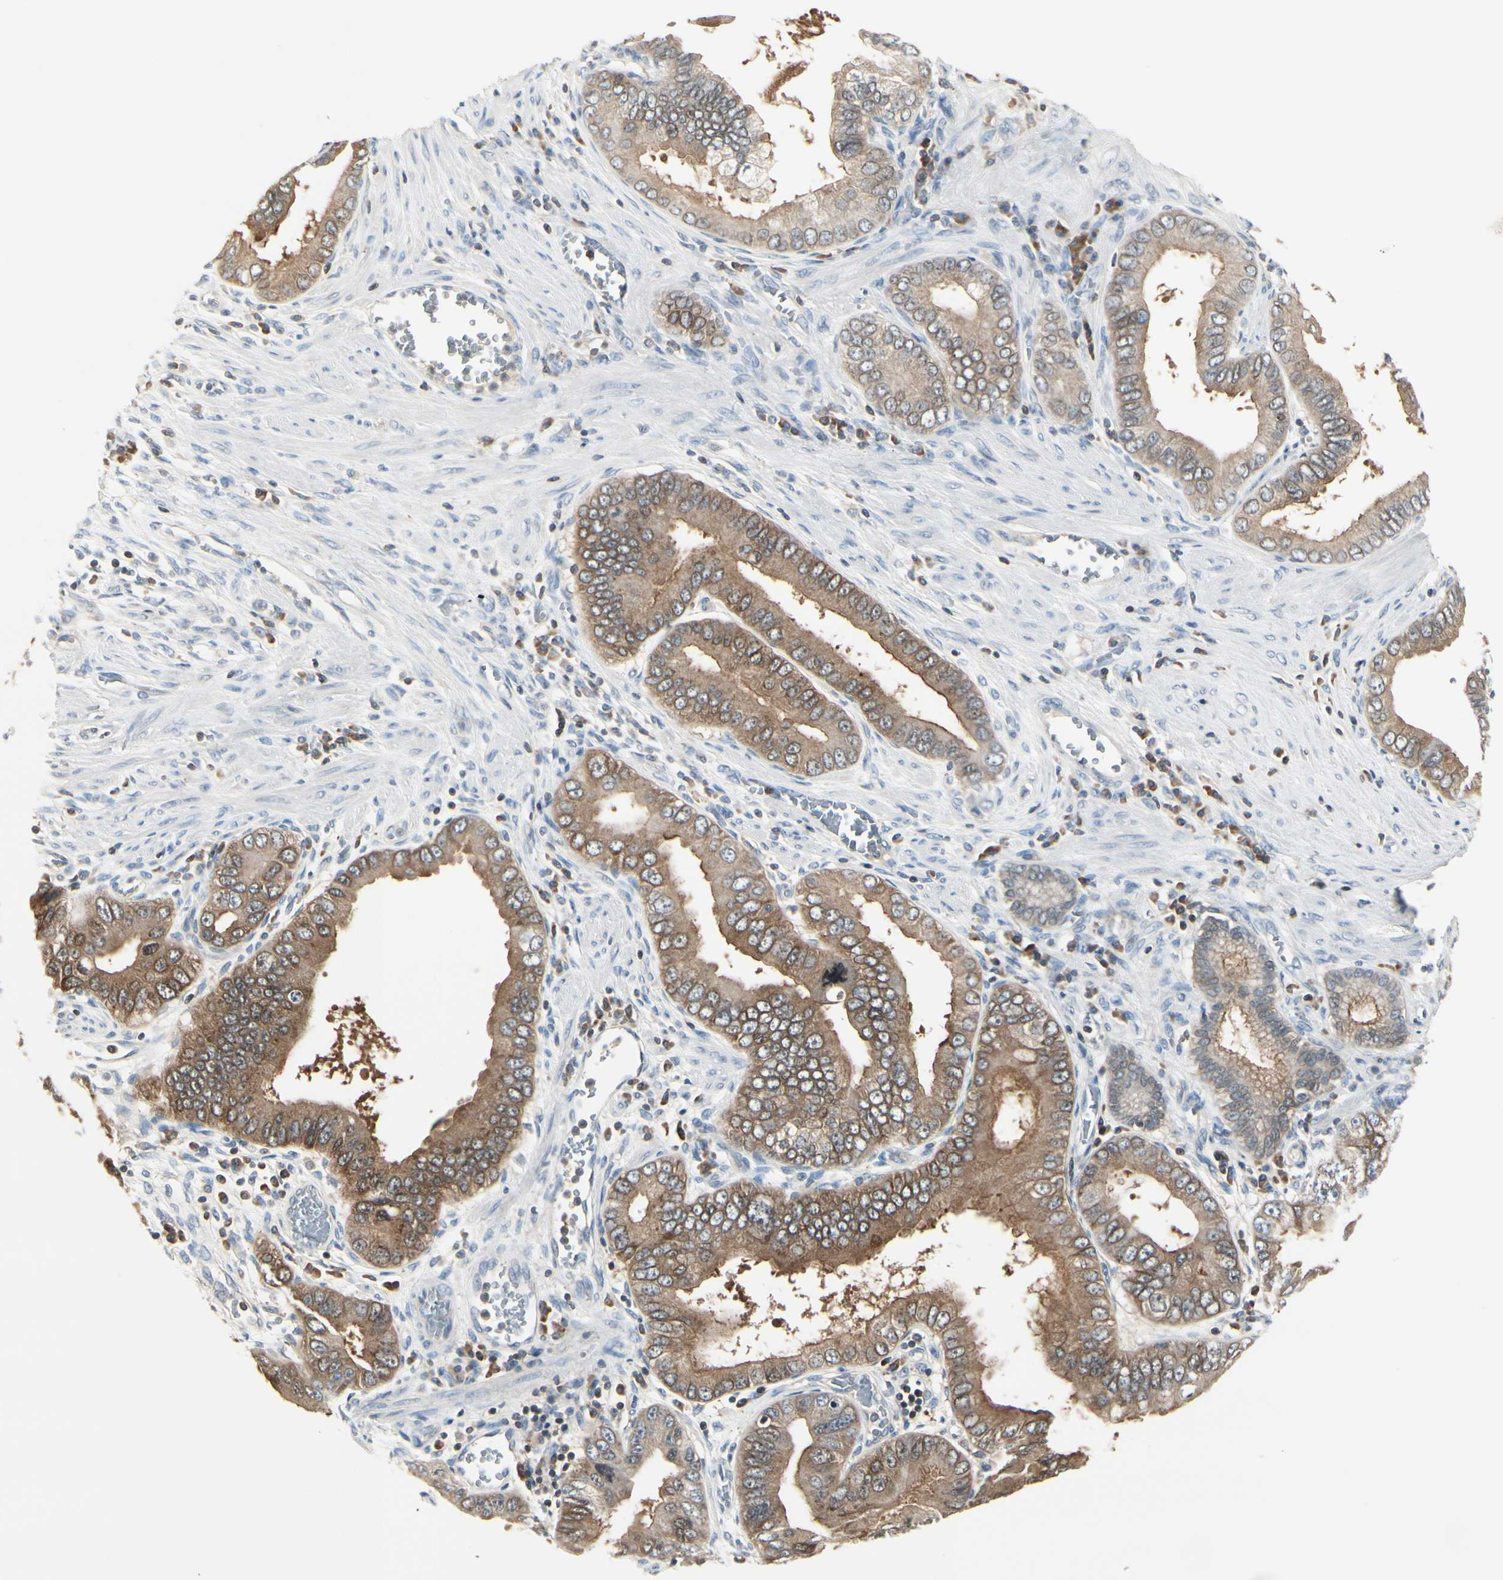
{"staining": {"intensity": "moderate", "quantity": ">75%", "location": "cytoplasmic/membranous"}, "tissue": "pancreatic cancer", "cell_type": "Tumor cells", "image_type": "cancer", "snomed": [{"axis": "morphology", "description": "Normal tissue, NOS"}, {"axis": "topography", "description": "Lymph node"}], "caption": "Immunohistochemical staining of human pancreatic cancer displays moderate cytoplasmic/membranous protein expression in about >75% of tumor cells.", "gene": "SLC9A3R1", "patient": {"sex": "male", "age": 50}}